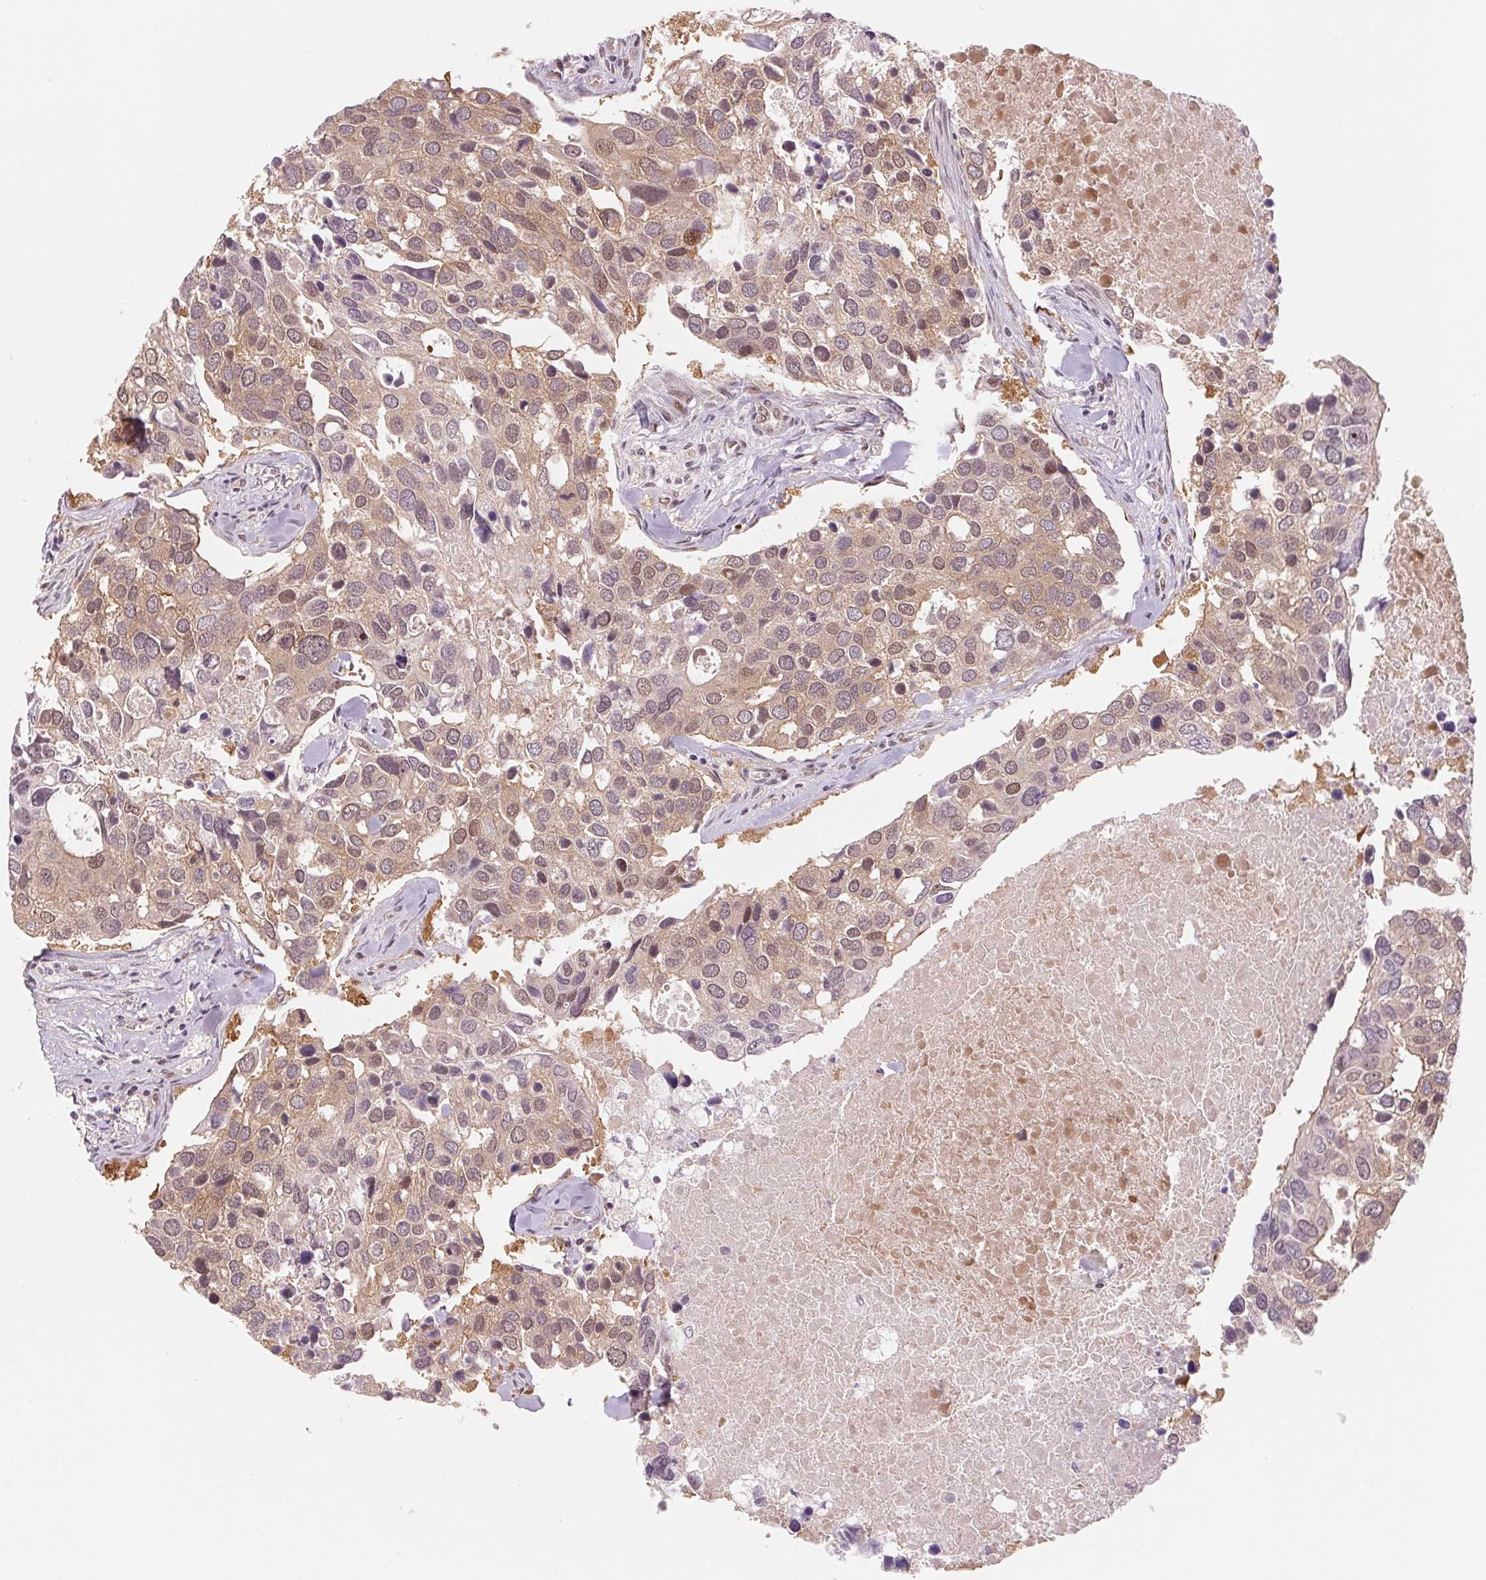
{"staining": {"intensity": "weak", "quantity": ">75%", "location": "cytoplasmic/membranous"}, "tissue": "breast cancer", "cell_type": "Tumor cells", "image_type": "cancer", "snomed": [{"axis": "morphology", "description": "Duct carcinoma"}, {"axis": "topography", "description": "Breast"}], "caption": "Tumor cells demonstrate low levels of weak cytoplasmic/membranous expression in about >75% of cells in breast cancer. (Stains: DAB in brown, nuclei in blue, Microscopy: brightfield microscopy at high magnification).", "gene": "DNAJB6", "patient": {"sex": "female", "age": 83}}